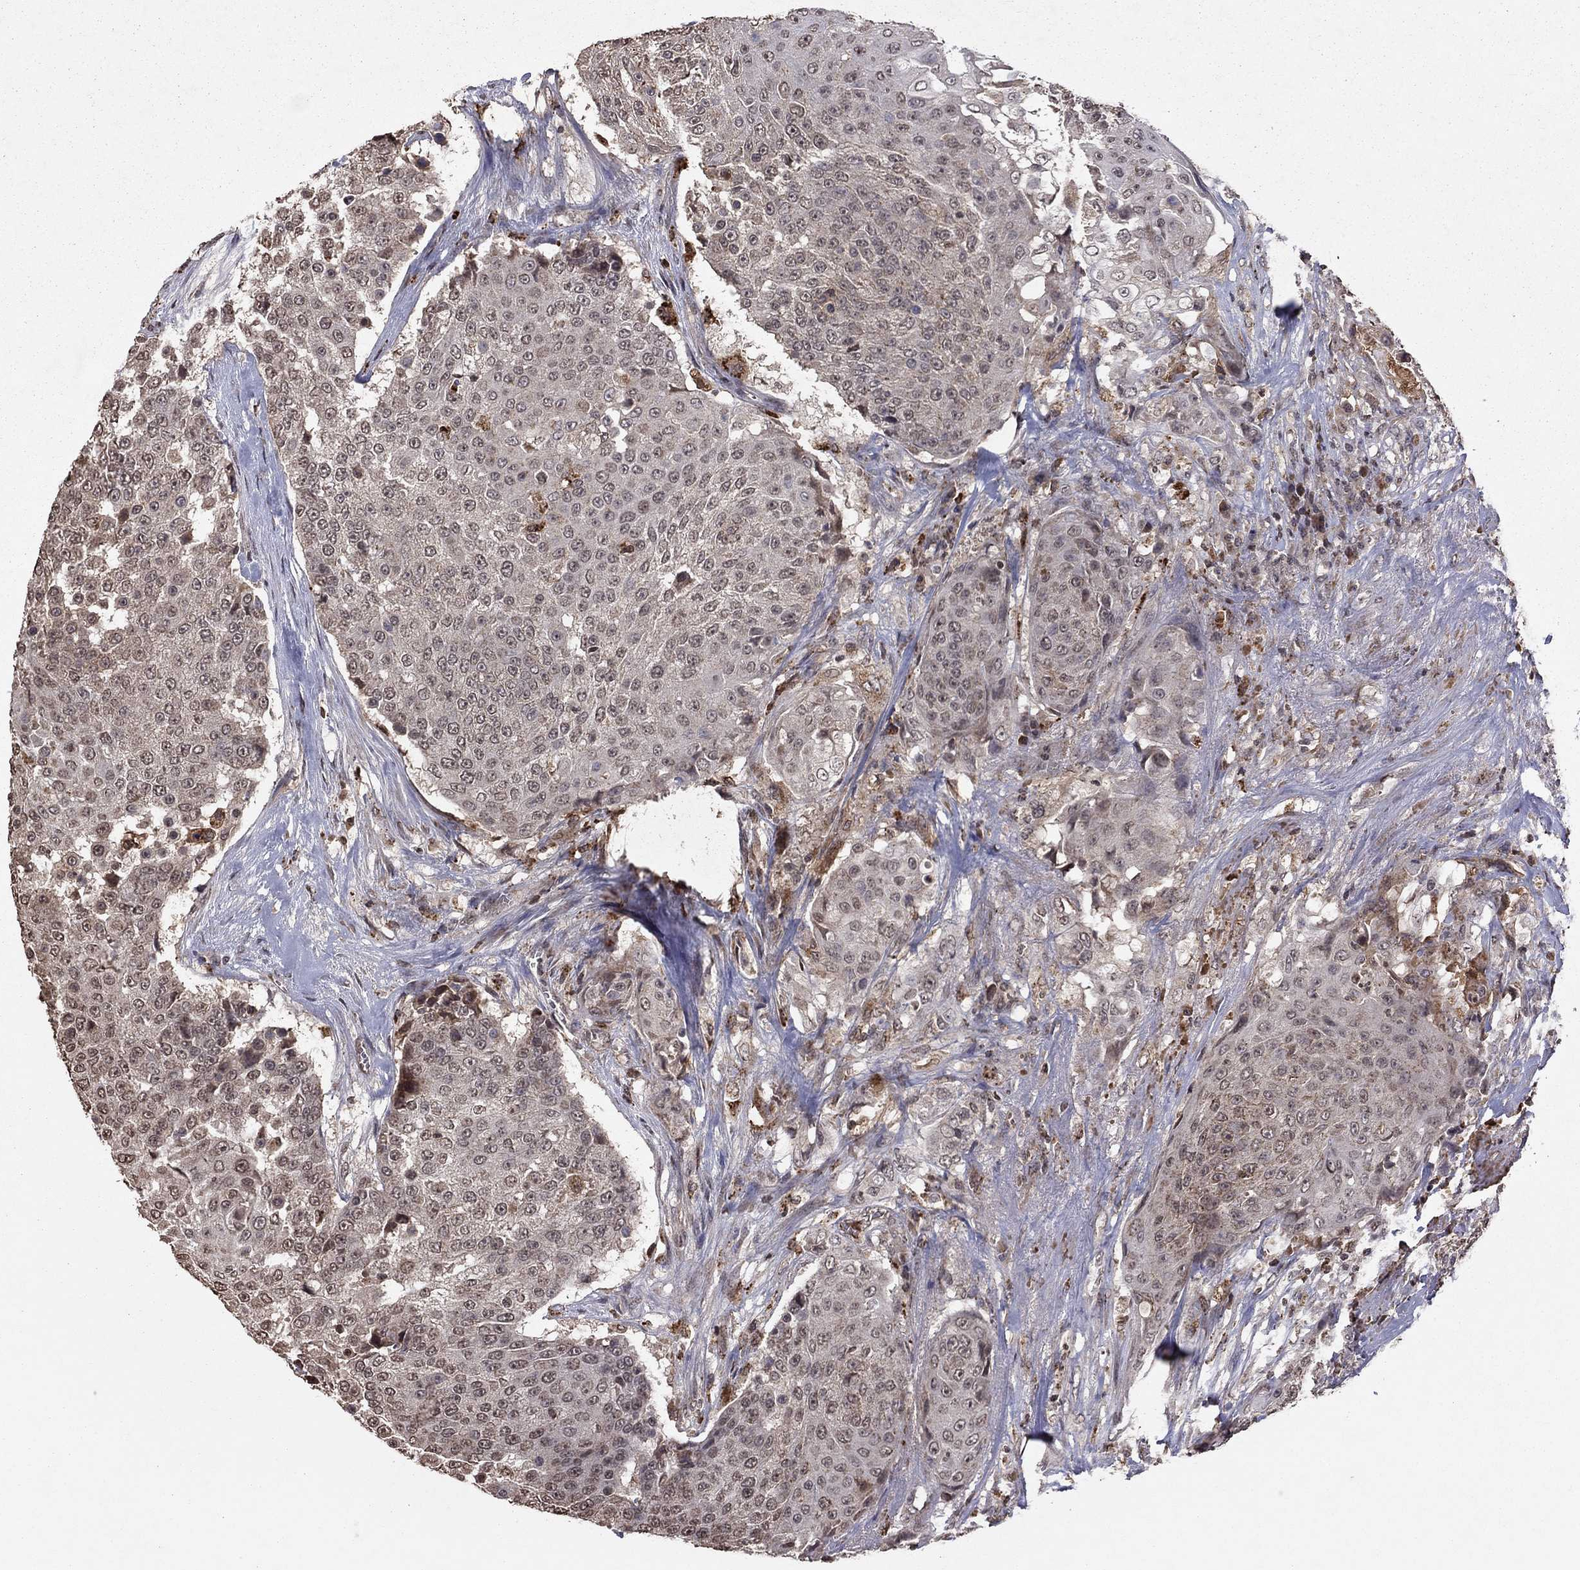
{"staining": {"intensity": "negative", "quantity": "none", "location": "none"}, "tissue": "urothelial cancer", "cell_type": "Tumor cells", "image_type": "cancer", "snomed": [{"axis": "morphology", "description": "Urothelial carcinoma, High grade"}, {"axis": "topography", "description": "Urinary bladder"}], "caption": "Tumor cells show no significant protein expression in high-grade urothelial carcinoma.", "gene": "NLGN1", "patient": {"sex": "female", "age": 63}}